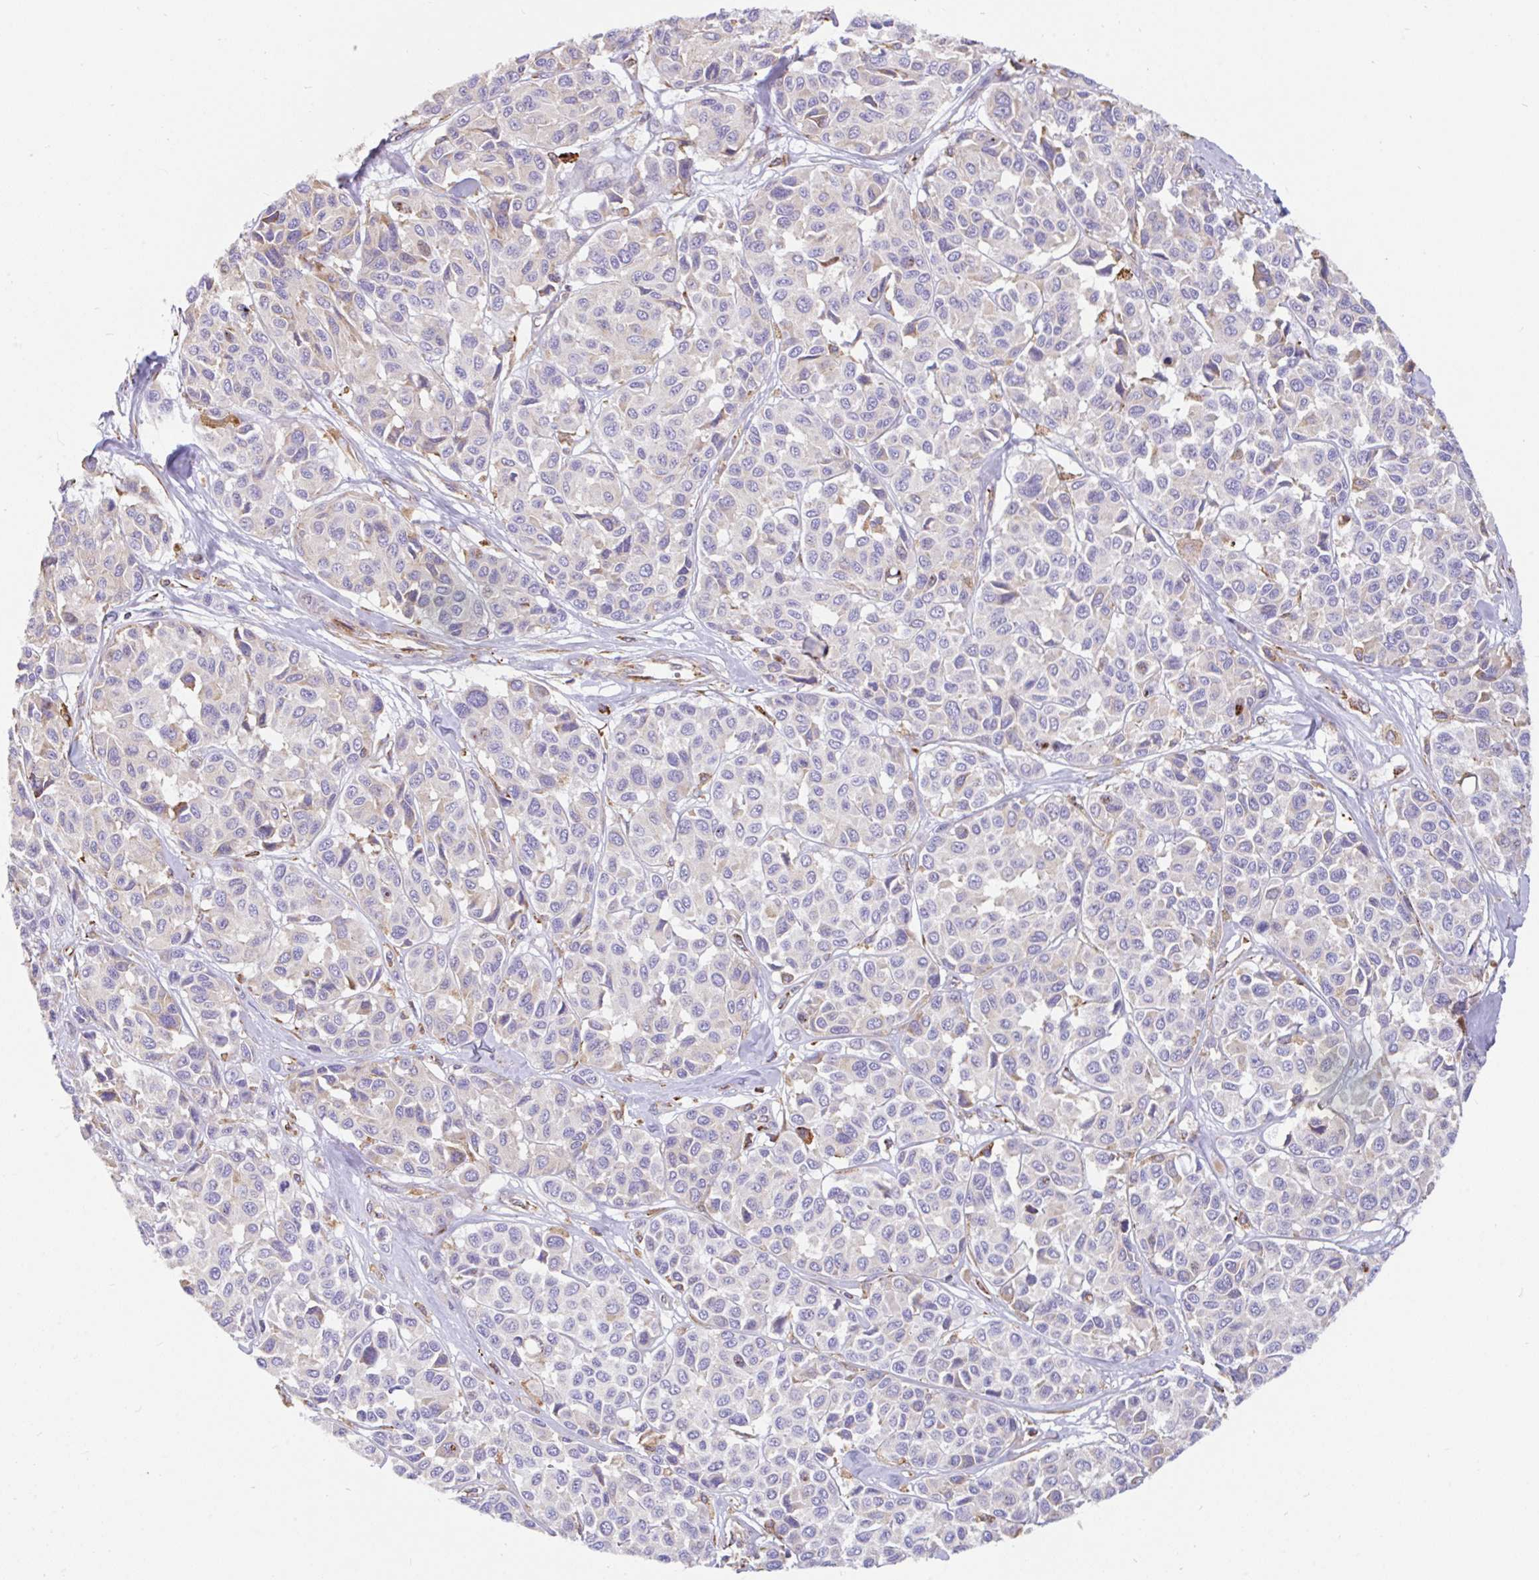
{"staining": {"intensity": "weak", "quantity": "<25%", "location": "cytoplasmic/membranous"}, "tissue": "melanoma", "cell_type": "Tumor cells", "image_type": "cancer", "snomed": [{"axis": "morphology", "description": "Malignant melanoma, NOS"}, {"axis": "topography", "description": "Skin"}], "caption": "Protein analysis of melanoma shows no significant staining in tumor cells. (Brightfield microscopy of DAB immunohistochemistry at high magnification).", "gene": "EML5", "patient": {"sex": "female", "age": 66}}